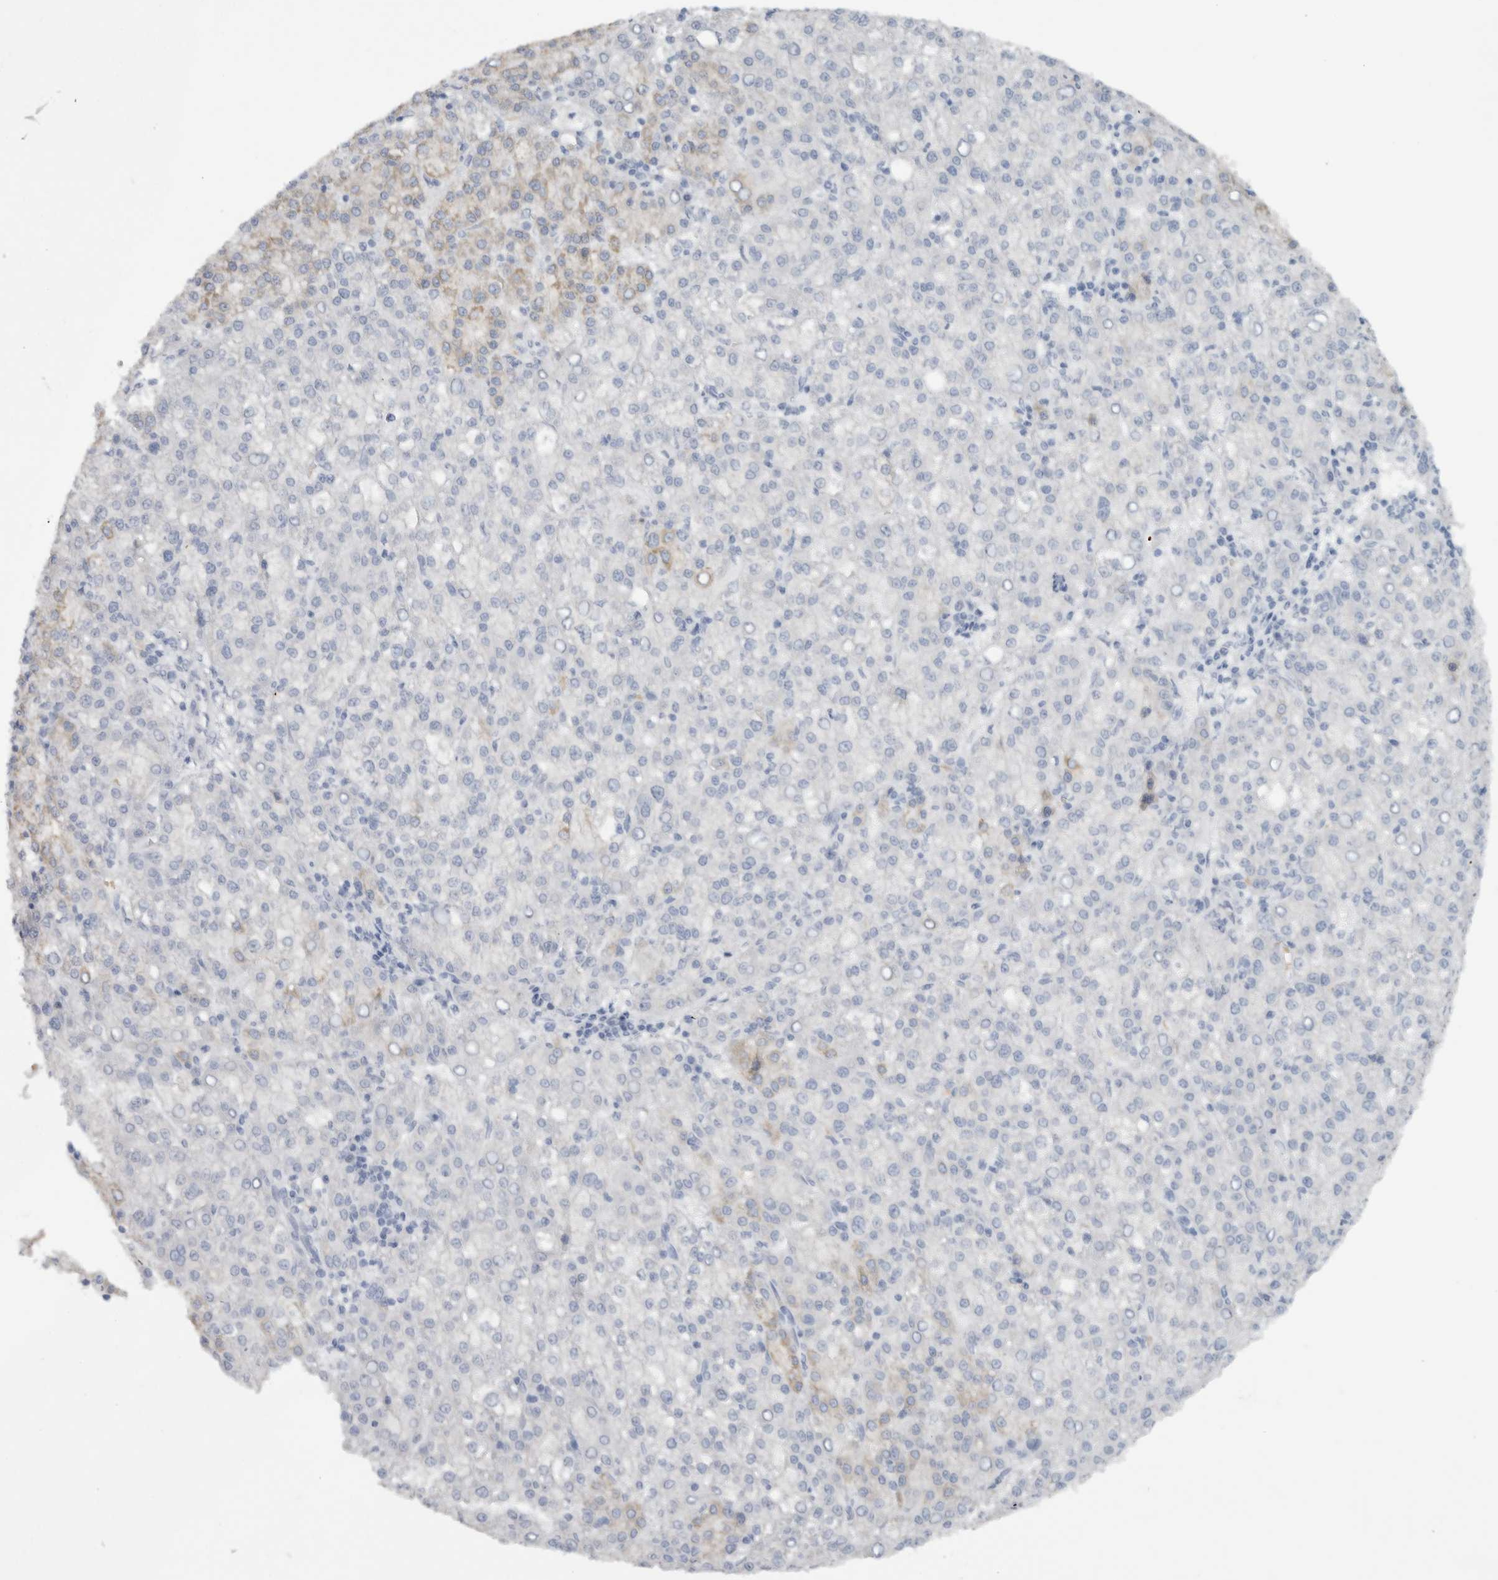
{"staining": {"intensity": "negative", "quantity": "none", "location": "none"}, "tissue": "liver cancer", "cell_type": "Tumor cells", "image_type": "cancer", "snomed": [{"axis": "morphology", "description": "Carcinoma, Hepatocellular, NOS"}, {"axis": "topography", "description": "Liver"}], "caption": "DAB immunohistochemical staining of liver cancer (hepatocellular carcinoma) reveals no significant staining in tumor cells.", "gene": "FMR1NB", "patient": {"sex": "female", "age": 58}}